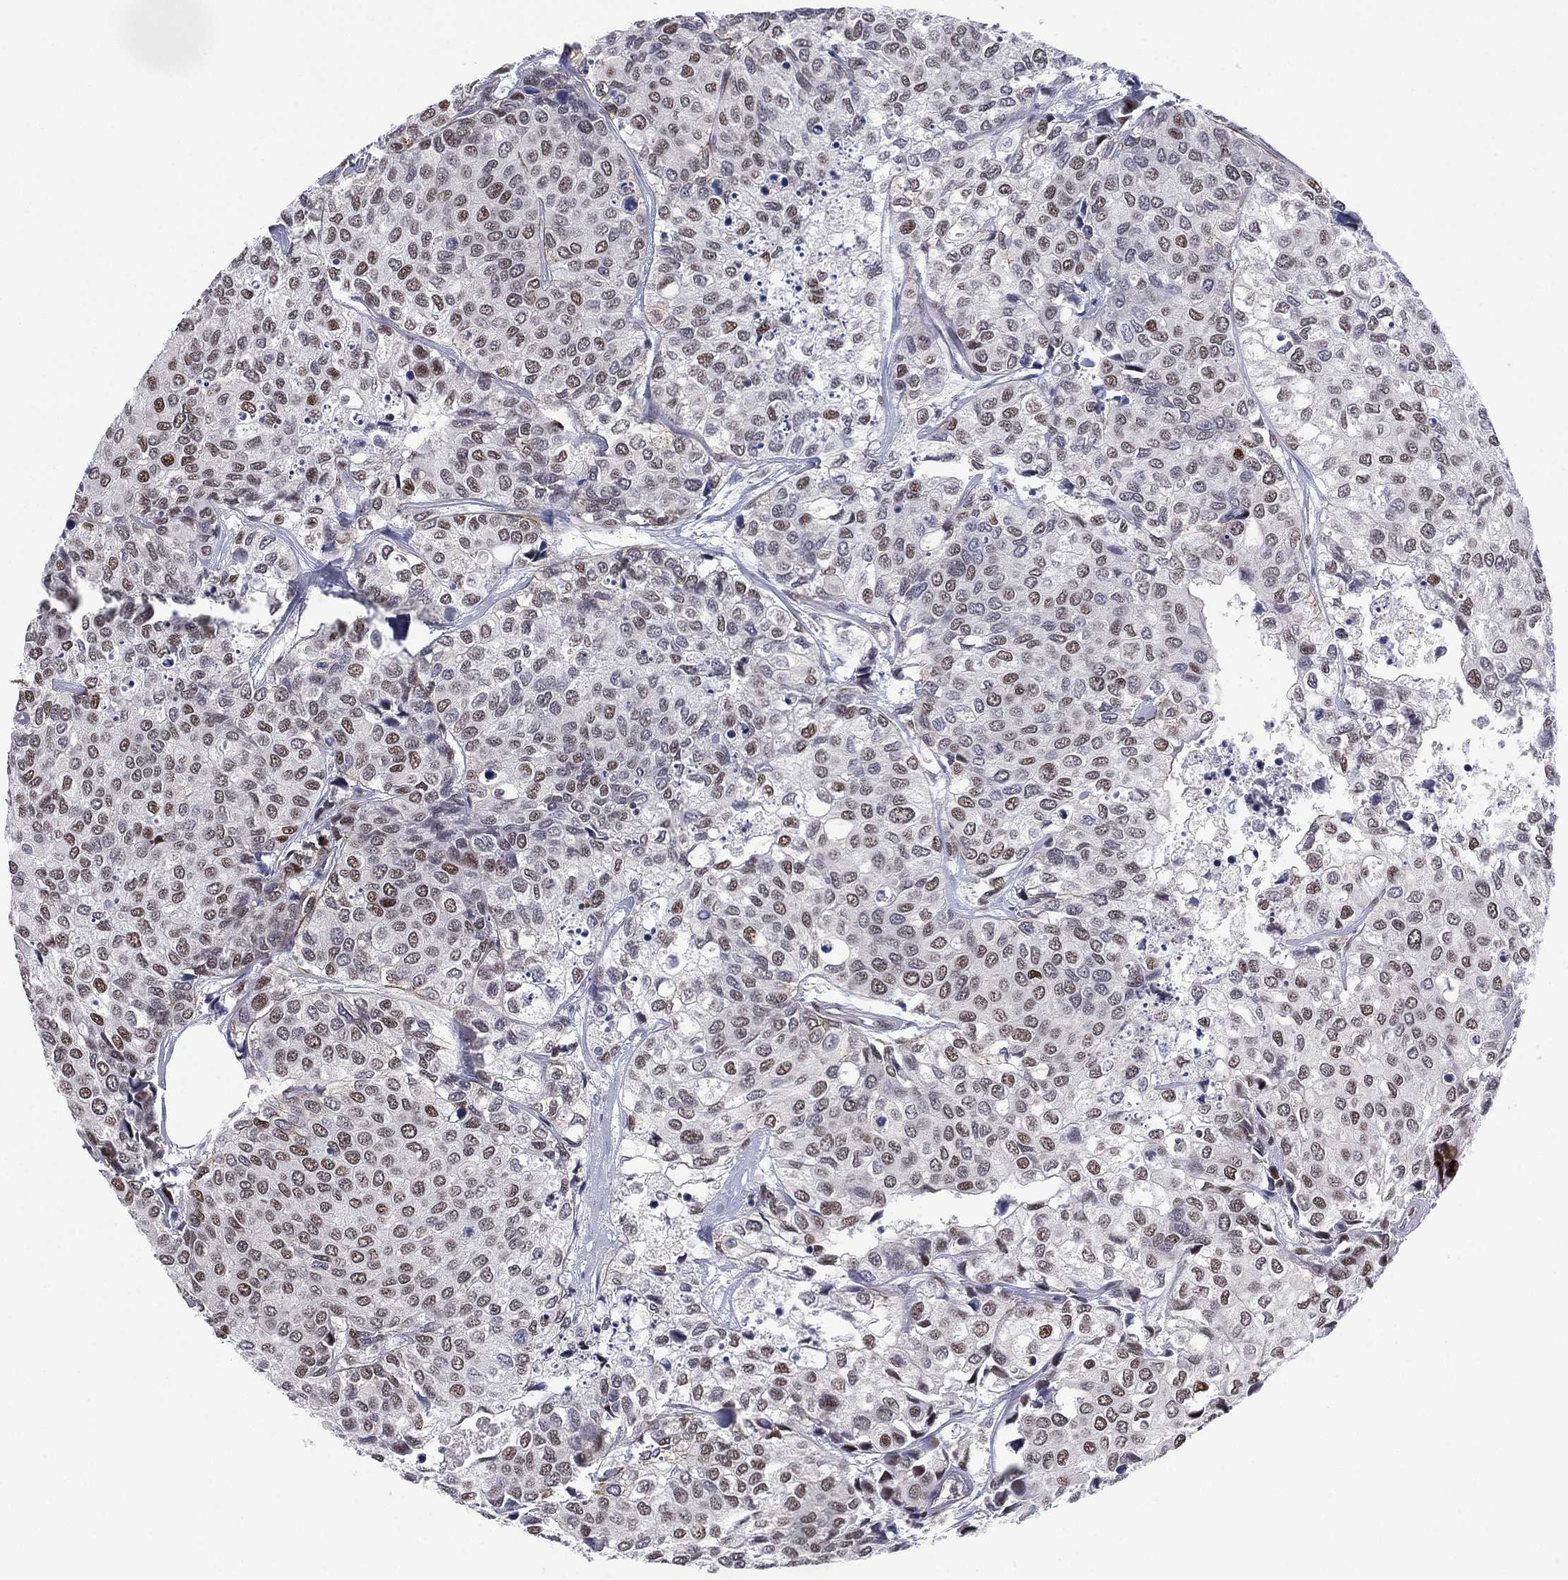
{"staining": {"intensity": "negative", "quantity": "none", "location": "none"}, "tissue": "urothelial cancer", "cell_type": "Tumor cells", "image_type": "cancer", "snomed": [{"axis": "morphology", "description": "Urothelial carcinoma, High grade"}, {"axis": "topography", "description": "Urinary bladder"}], "caption": "Tumor cells are negative for brown protein staining in urothelial carcinoma (high-grade).", "gene": "GSE1", "patient": {"sex": "male", "age": 73}}